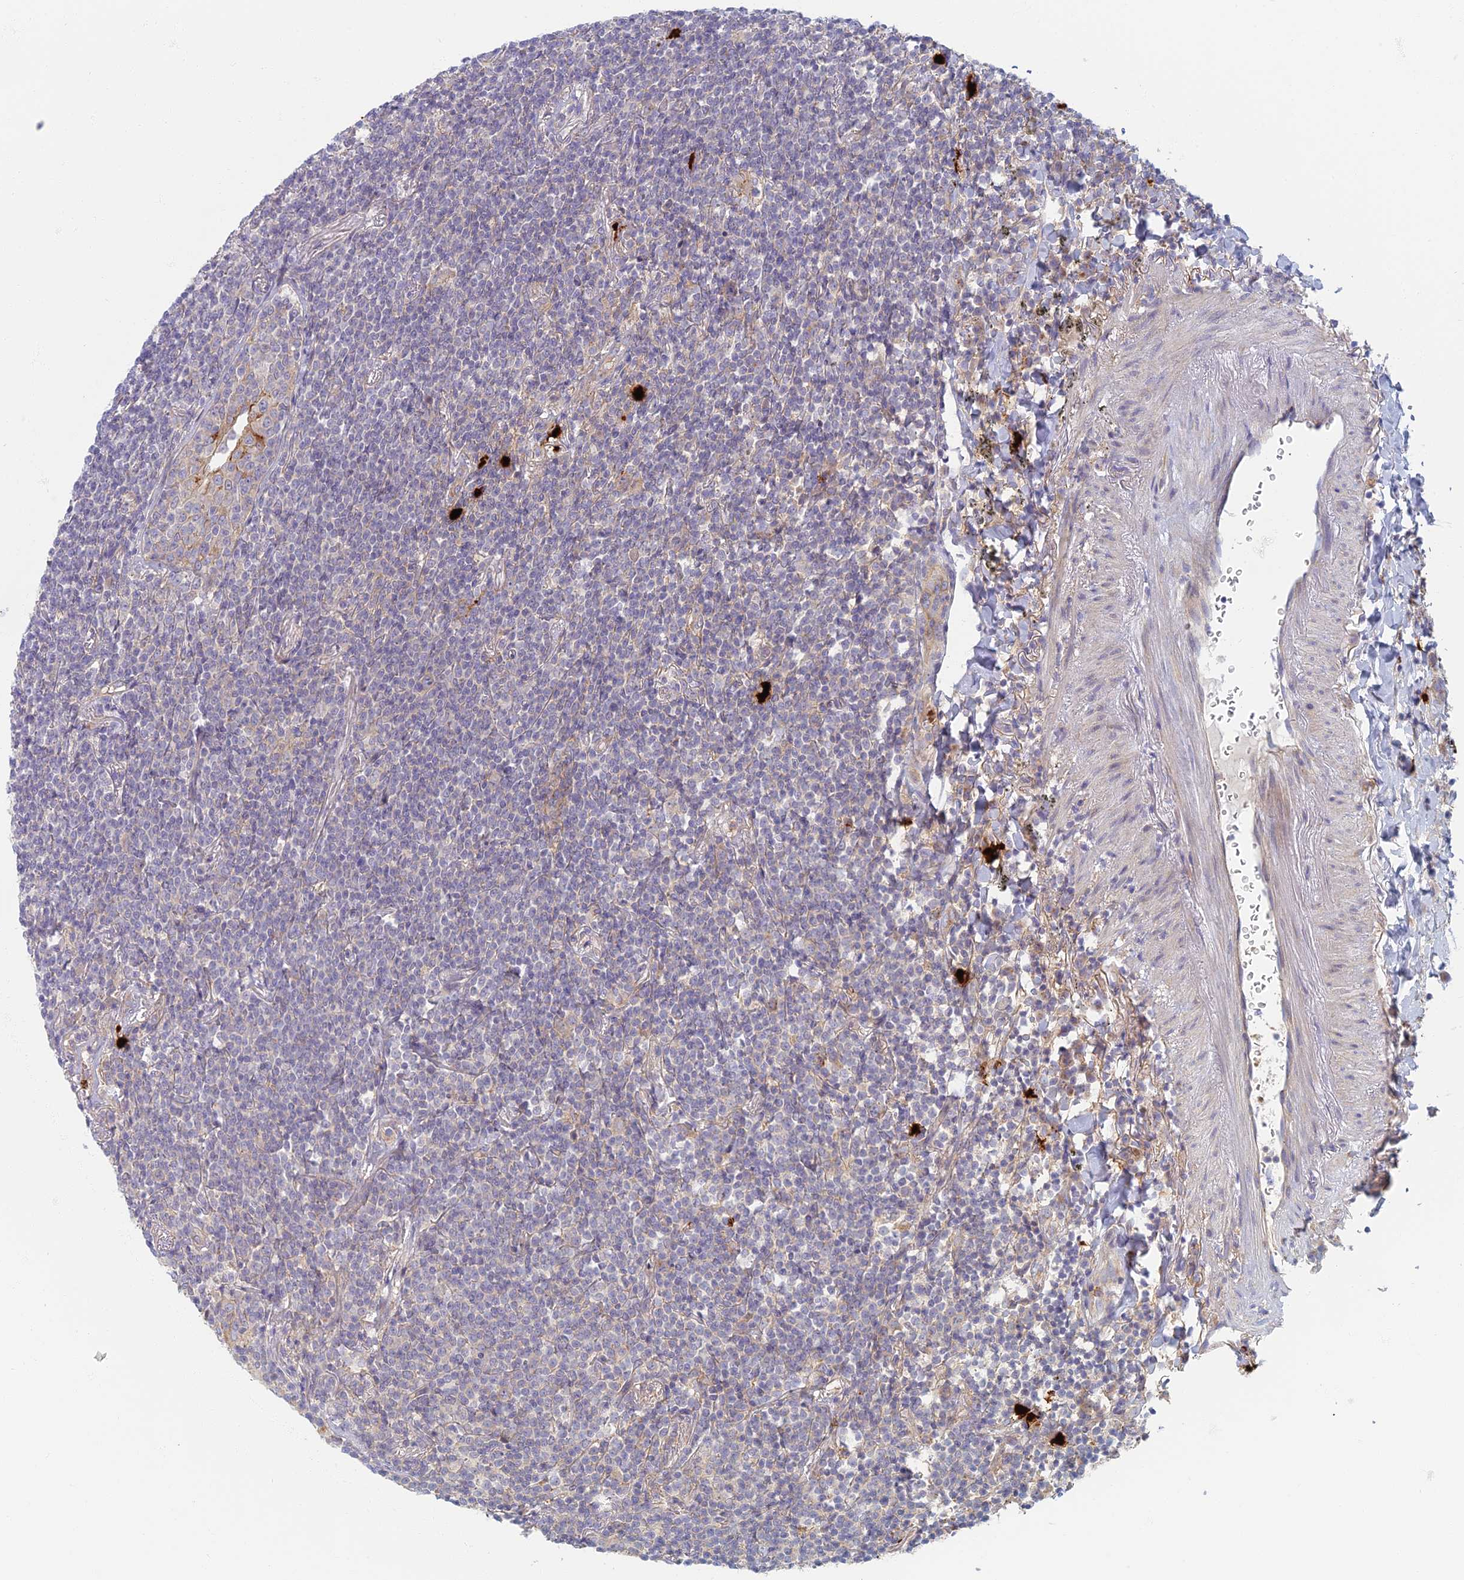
{"staining": {"intensity": "negative", "quantity": "none", "location": "none"}, "tissue": "lymphoma", "cell_type": "Tumor cells", "image_type": "cancer", "snomed": [{"axis": "morphology", "description": "Malignant lymphoma, non-Hodgkin's type, Low grade"}, {"axis": "topography", "description": "Lung"}], "caption": "Tumor cells are negative for protein expression in human low-grade malignant lymphoma, non-Hodgkin's type. The staining is performed using DAB brown chromogen with nuclei counter-stained in using hematoxylin.", "gene": "PROX2", "patient": {"sex": "female", "age": 71}}